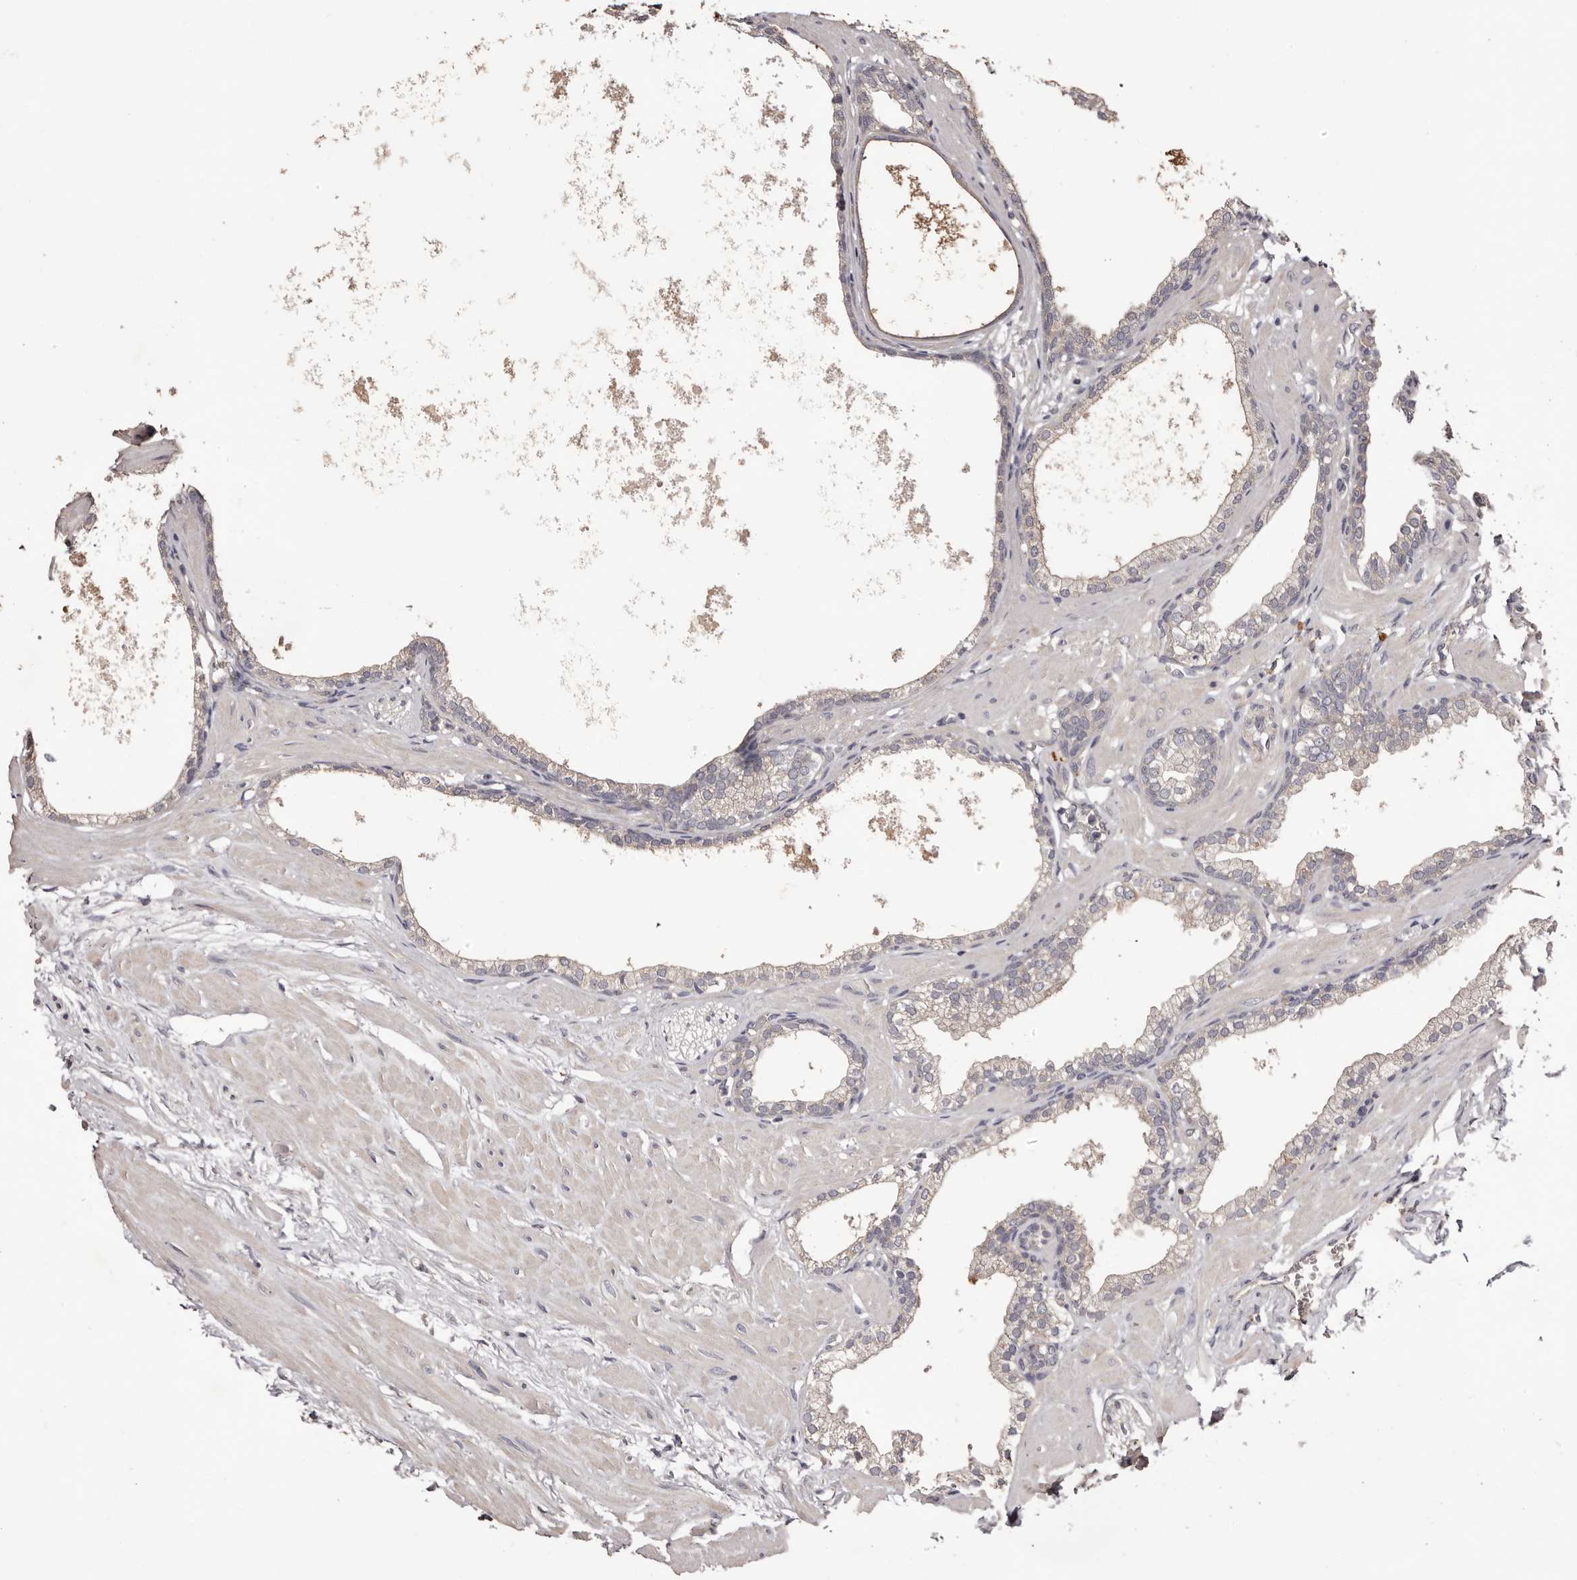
{"staining": {"intensity": "weak", "quantity": "25%-75%", "location": "cytoplasmic/membranous"}, "tissue": "prostate", "cell_type": "Glandular cells", "image_type": "normal", "snomed": [{"axis": "morphology", "description": "Normal tissue, NOS"}, {"axis": "morphology", "description": "Urothelial carcinoma, Low grade"}, {"axis": "topography", "description": "Urinary bladder"}, {"axis": "topography", "description": "Prostate"}], "caption": "Immunohistochemical staining of normal human prostate demonstrates 25%-75% levels of weak cytoplasmic/membranous protein expression in about 25%-75% of glandular cells. (Brightfield microscopy of DAB IHC at high magnification).", "gene": "ETNK1", "patient": {"sex": "male", "age": 60}}